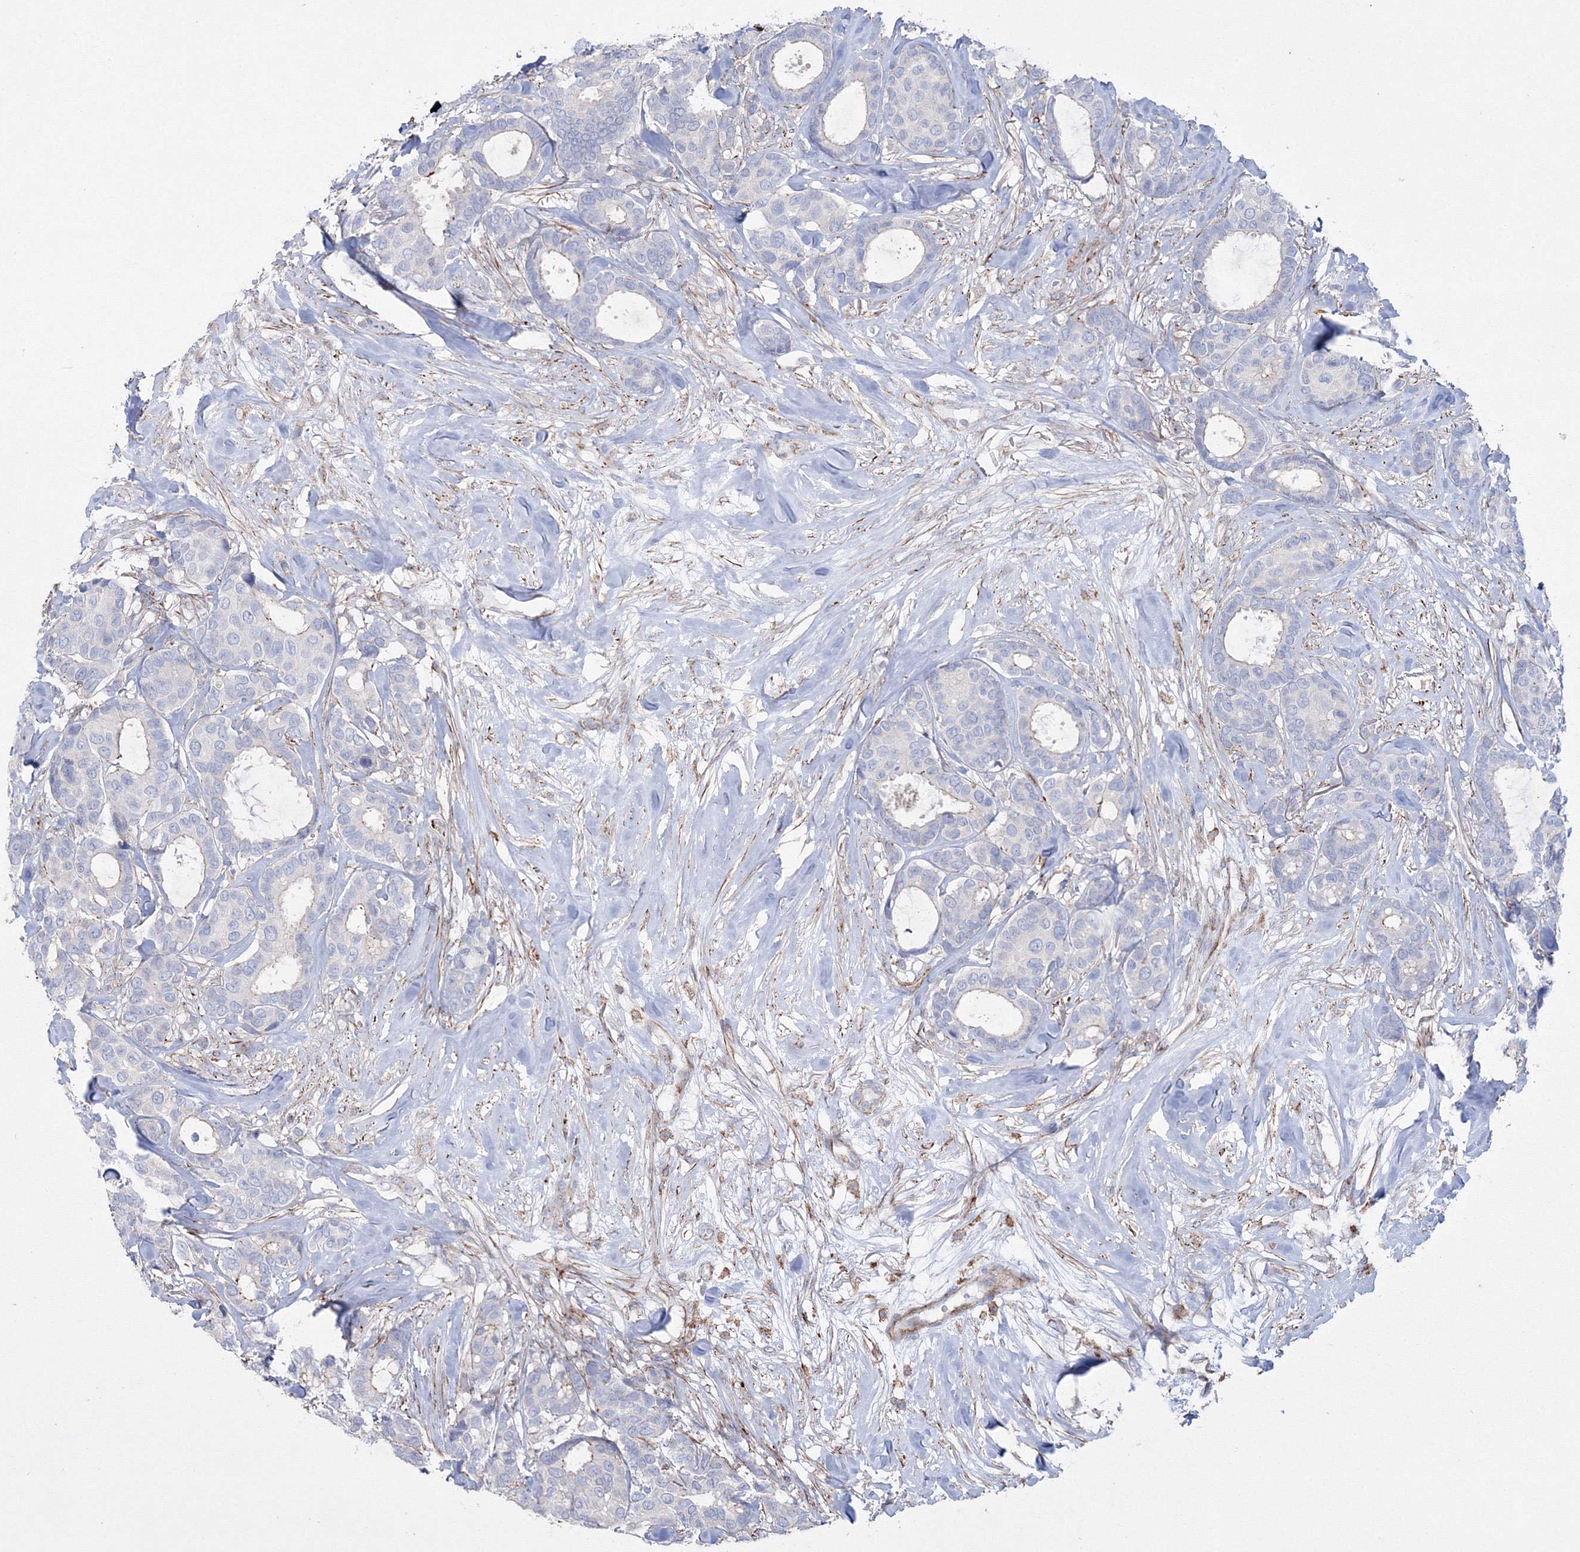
{"staining": {"intensity": "moderate", "quantity": "<25%", "location": "cytoplasmic/membranous"}, "tissue": "breast cancer", "cell_type": "Tumor cells", "image_type": "cancer", "snomed": [{"axis": "morphology", "description": "Duct carcinoma"}, {"axis": "topography", "description": "Breast"}], "caption": "The histopathology image shows staining of breast cancer, revealing moderate cytoplasmic/membranous protein staining (brown color) within tumor cells.", "gene": "GPR82", "patient": {"sex": "female", "age": 87}}